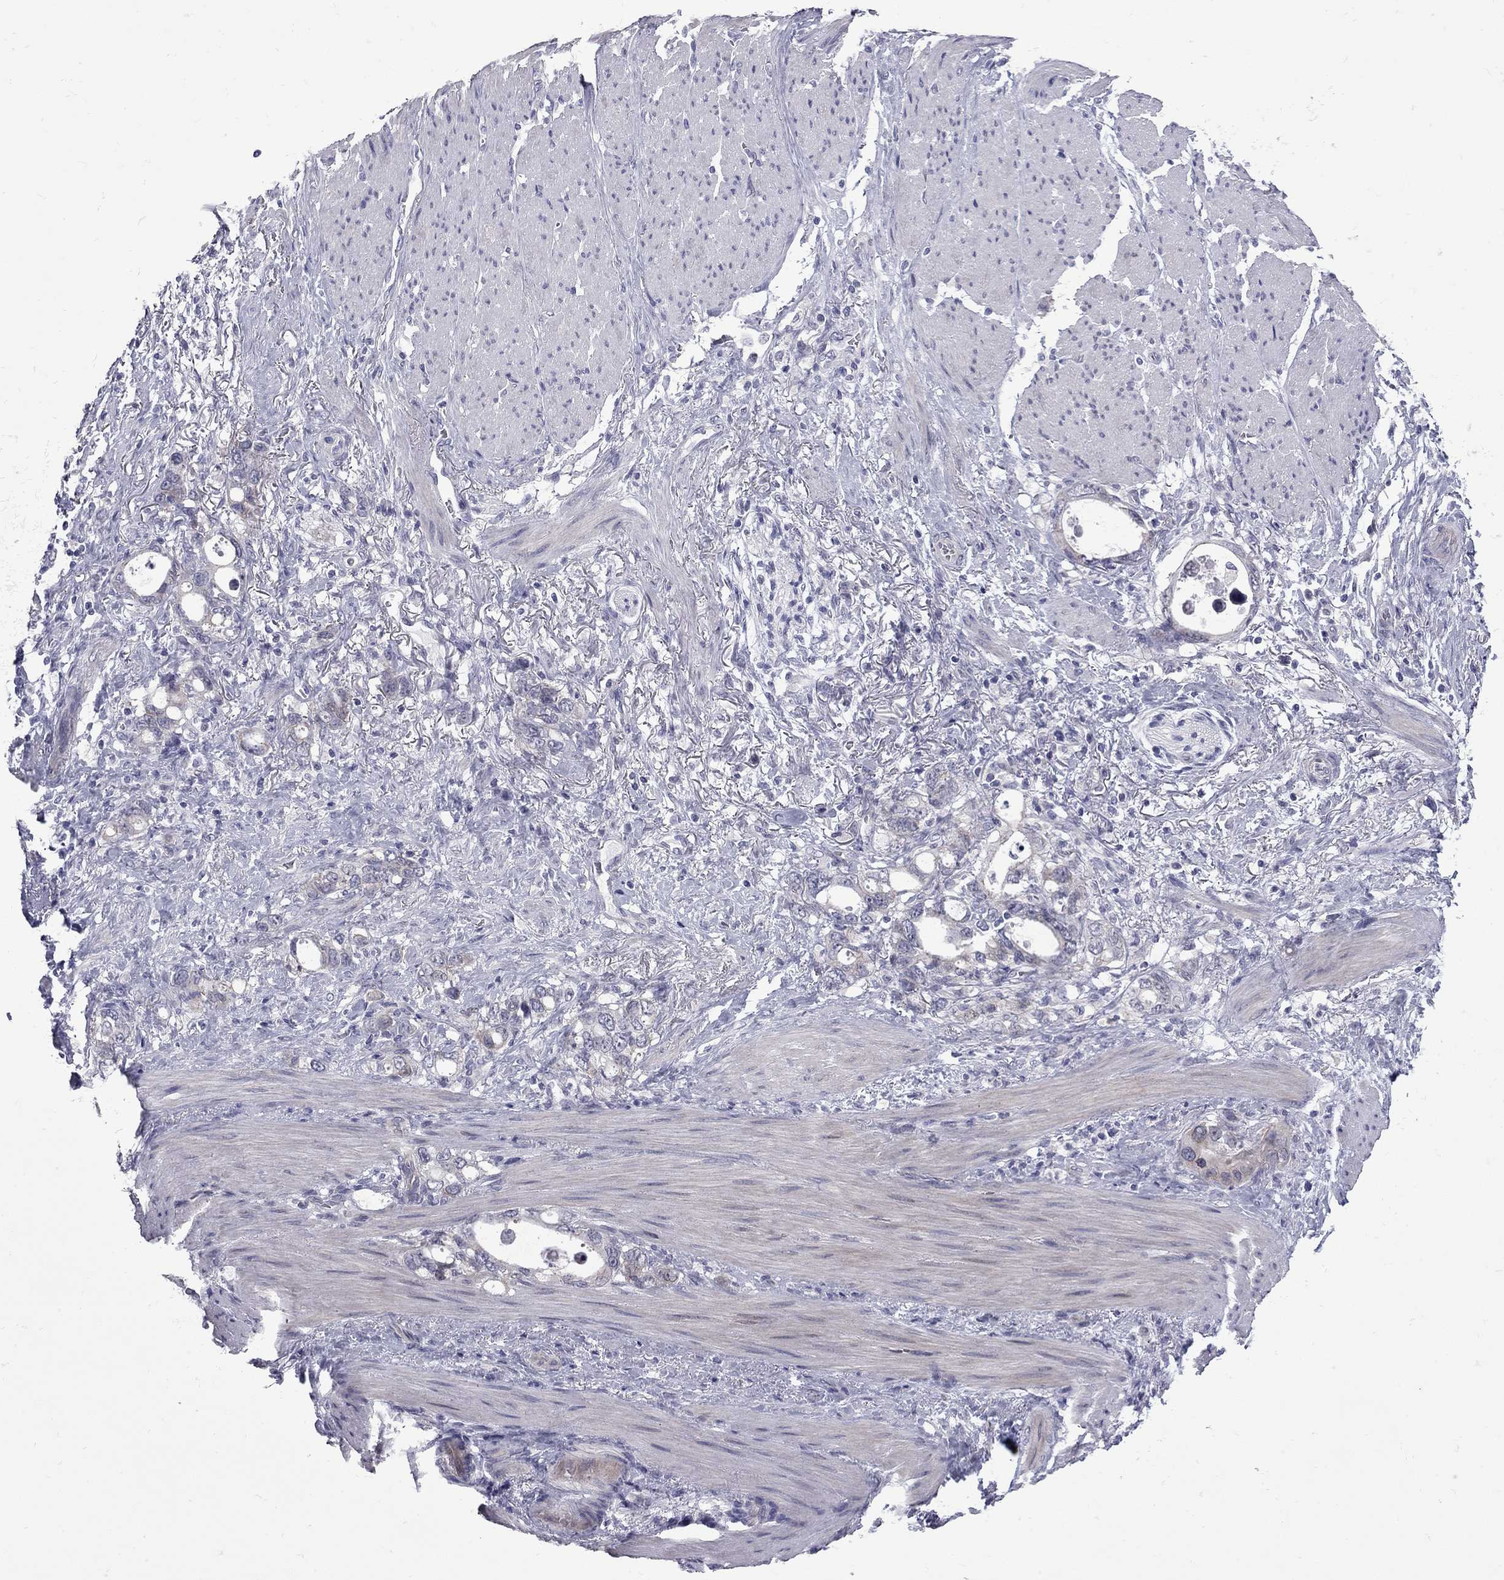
{"staining": {"intensity": "negative", "quantity": "none", "location": "none"}, "tissue": "stomach cancer", "cell_type": "Tumor cells", "image_type": "cancer", "snomed": [{"axis": "morphology", "description": "Adenocarcinoma, NOS"}, {"axis": "topography", "description": "Stomach, upper"}], "caption": "A high-resolution micrograph shows immunohistochemistry (IHC) staining of stomach adenocarcinoma, which exhibits no significant staining in tumor cells.", "gene": "NRARP", "patient": {"sex": "male", "age": 74}}